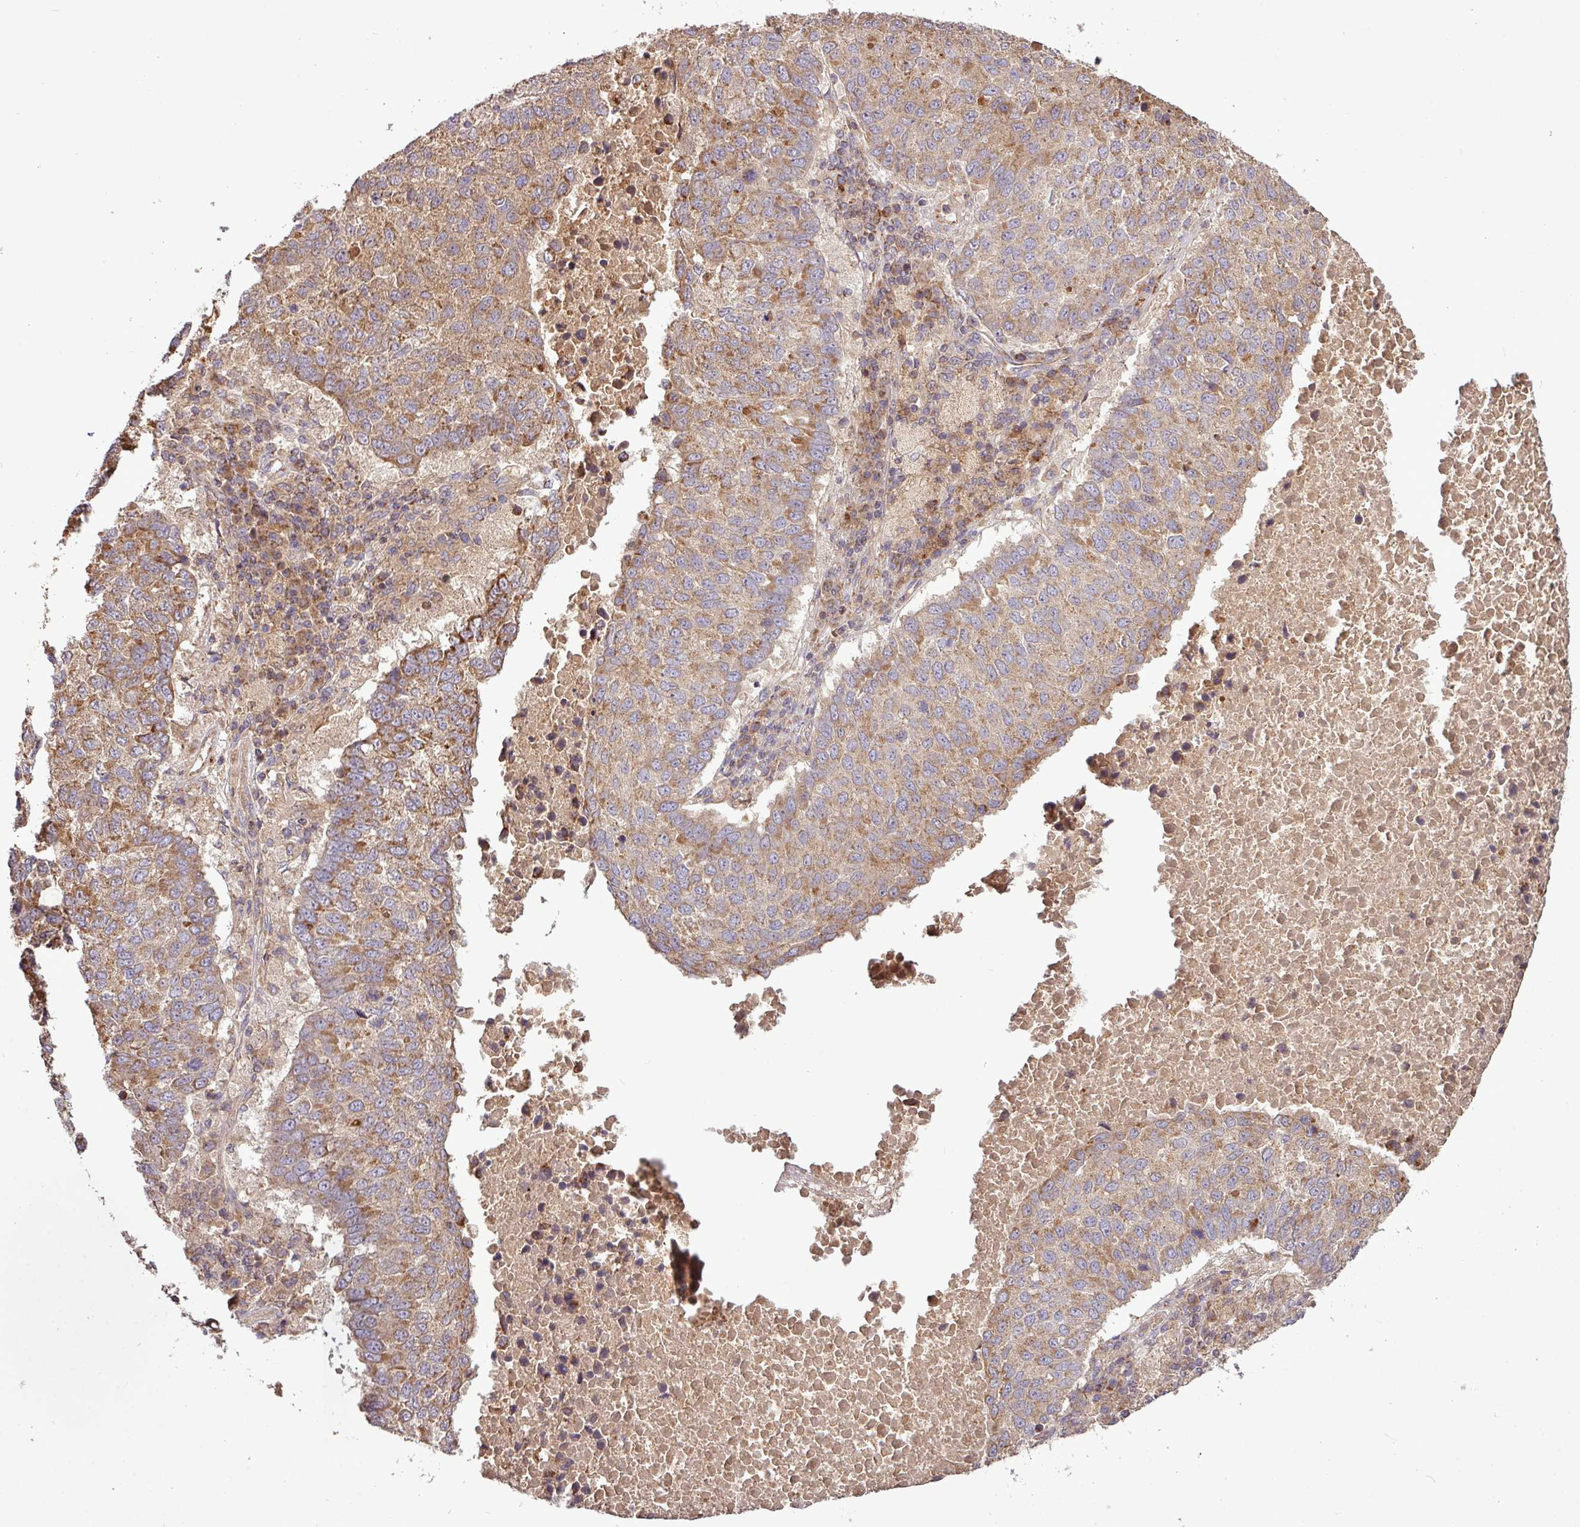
{"staining": {"intensity": "moderate", "quantity": ">75%", "location": "cytoplasmic/membranous"}, "tissue": "lung cancer", "cell_type": "Tumor cells", "image_type": "cancer", "snomed": [{"axis": "morphology", "description": "Squamous cell carcinoma, NOS"}, {"axis": "topography", "description": "Lung"}], "caption": "Lung cancer stained with a brown dye exhibits moderate cytoplasmic/membranous positive positivity in about >75% of tumor cells.", "gene": "YPEL3", "patient": {"sex": "male", "age": 73}}